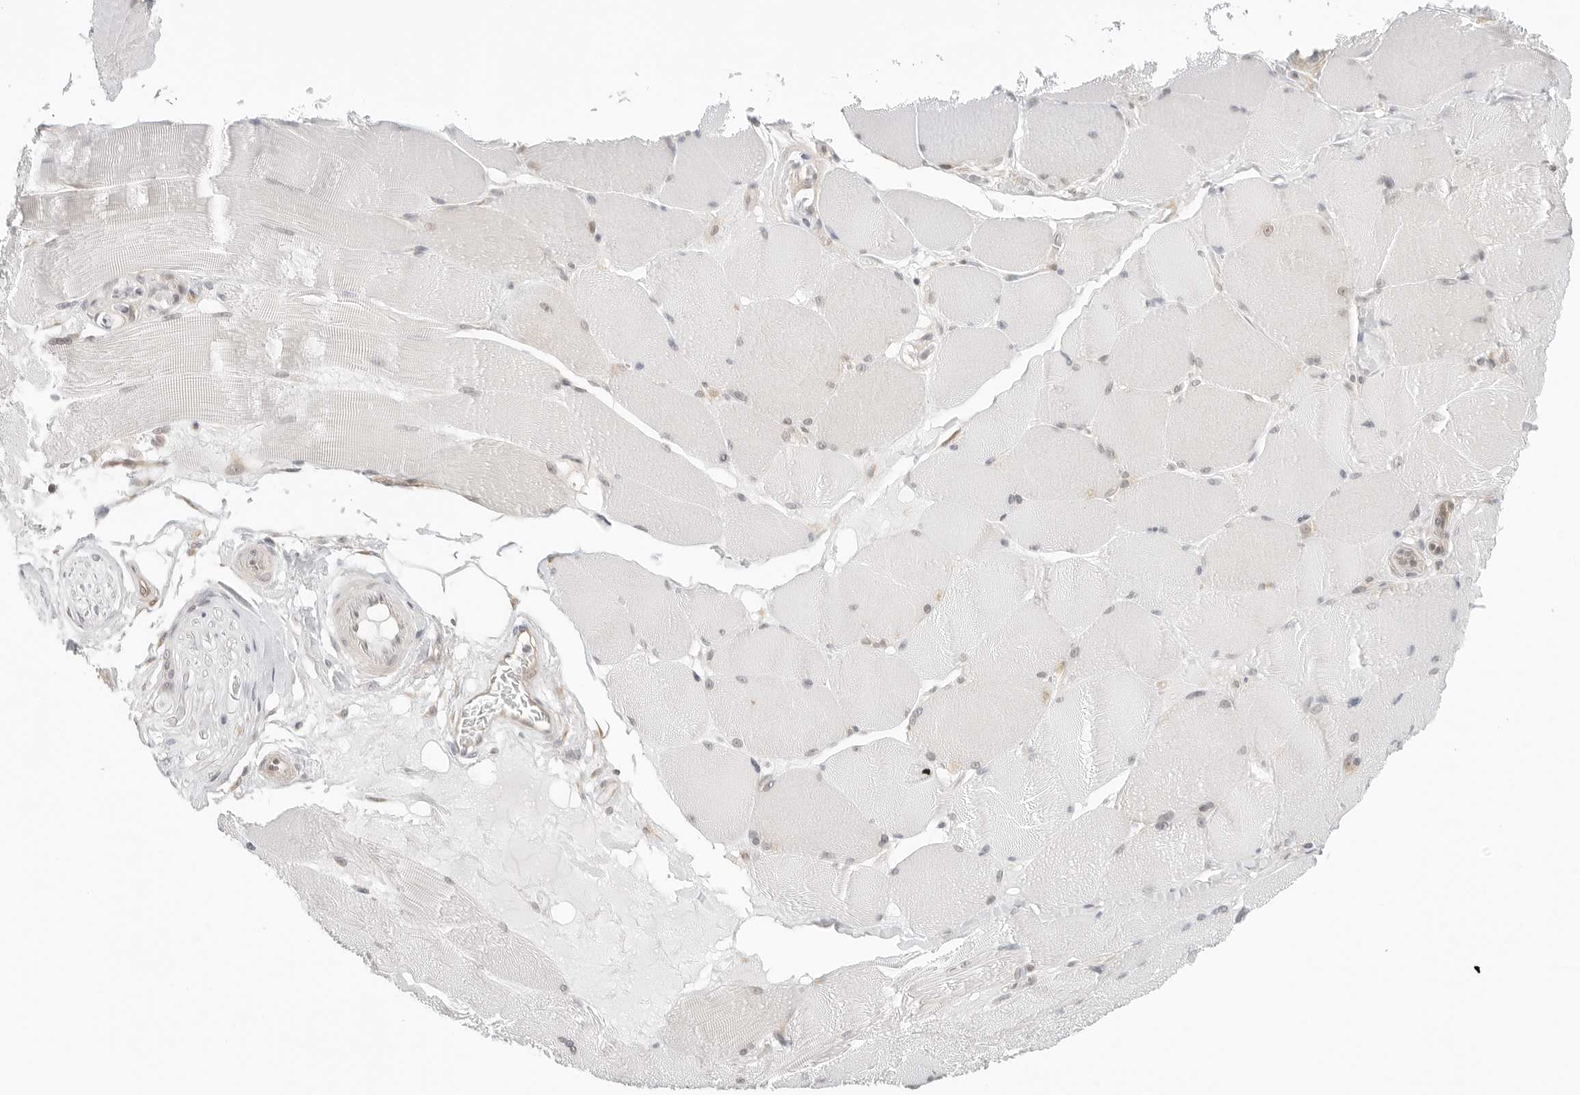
{"staining": {"intensity": "negative", "quantity": "none", "location": "none"}, "tissue": "skeletal muscle", "cell_type": "Myocytes", "image_type": "normal", "snomed": [{"axis": "morphology", "description": "Normal tissue, NOS"}, {"axis": "topography", "description": "Skin"}, {"axis": "topography", "description": "Skeletal muscle"}], "caption": "IHC photomicrograph of unremarkable skeletal muscle: human skeletal muscle stained with DAB (3,3'-diaminobenzidine) reveals no significant protein expression in myocytes.", "gene": "NUDC", "patient": {"sex": "male", "age": 83}}